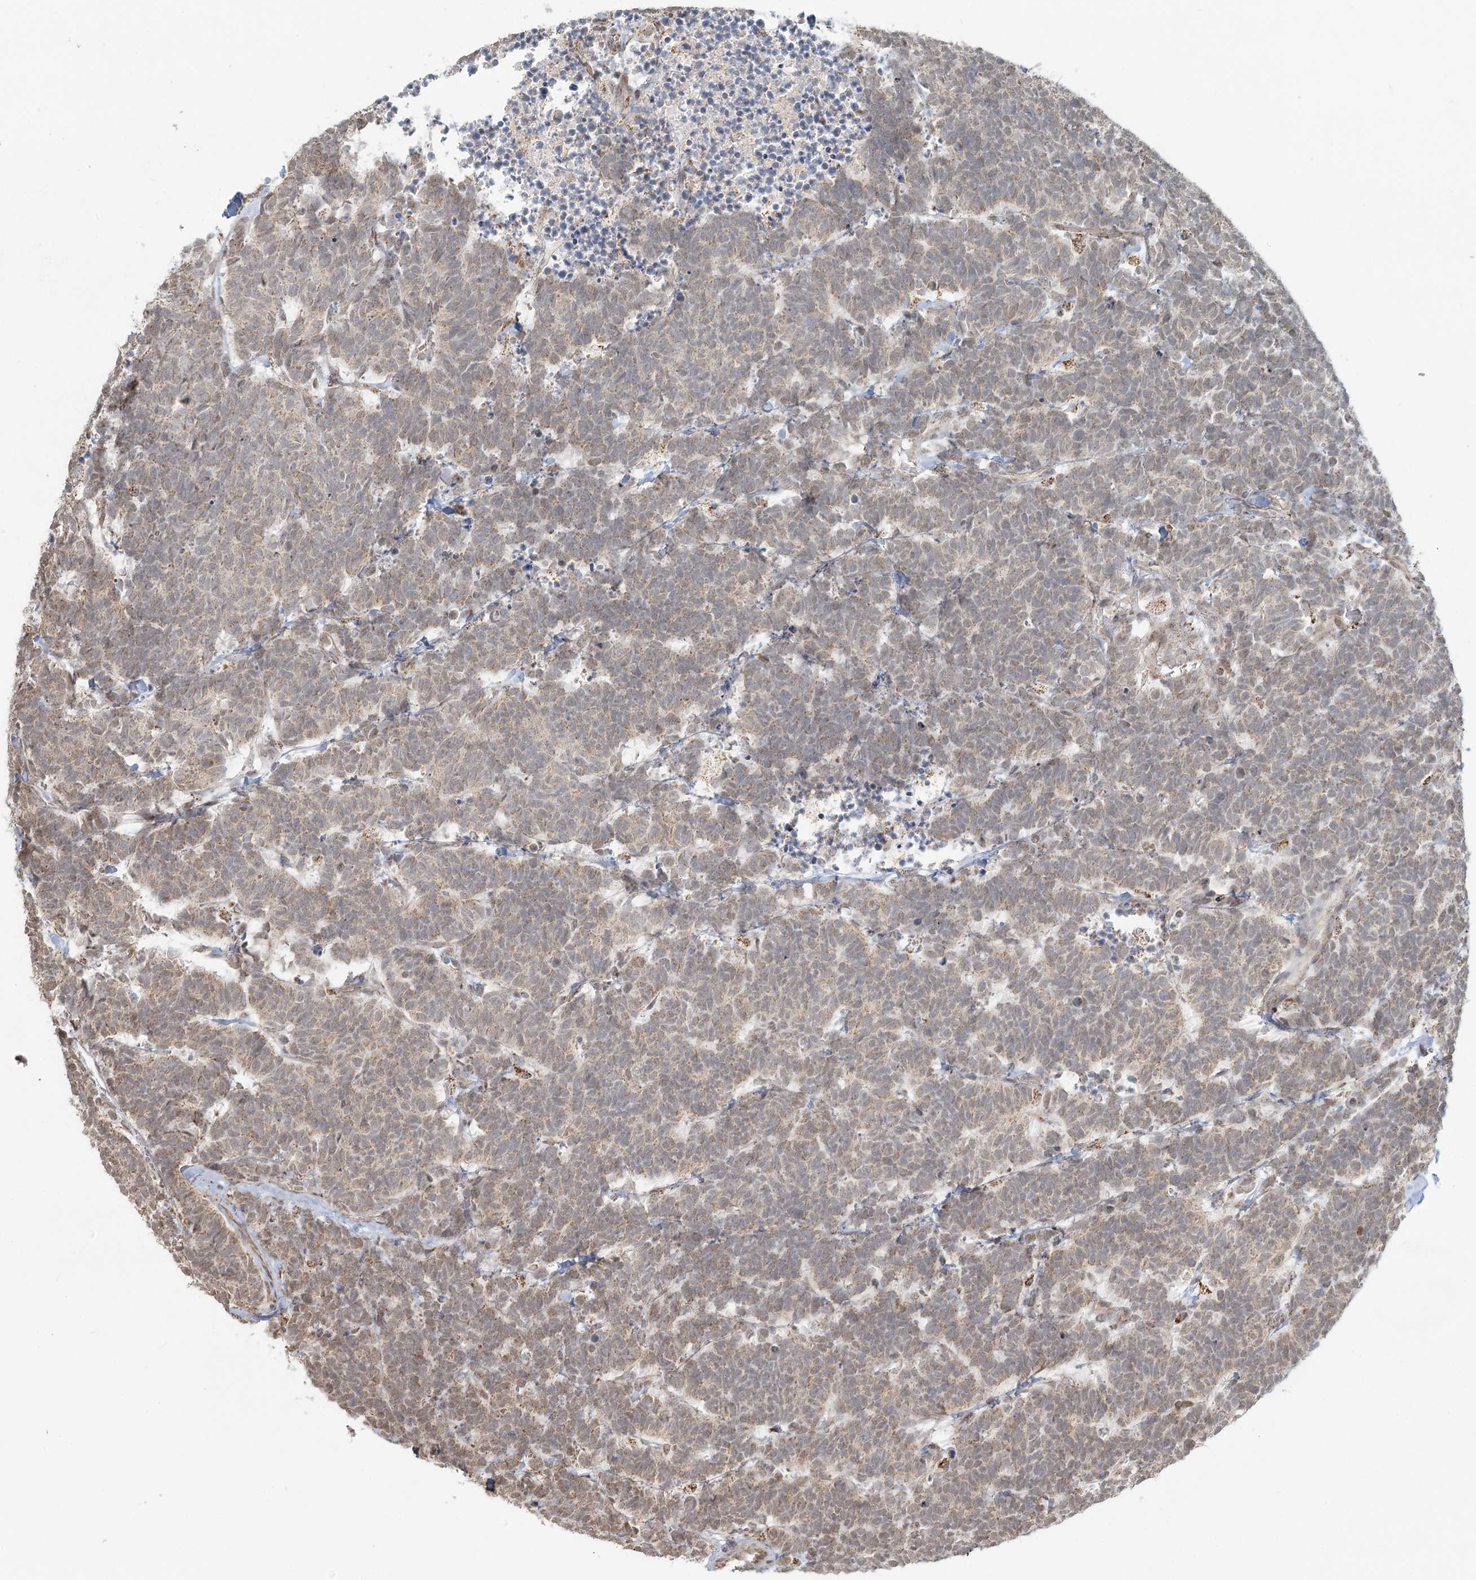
{"staining": {"intensity": "weak", "quantity": ">75%", "location": "cytoplasmic/membranous"}, "tissue": "carcinoid", "cell_type": "Tumor cells", "image_type": "cancer", "snomed": [{"axis": "morphology", "description": "Carcinoma, NOS"}, {"axis": "morphology", "description": "Carcinoid, malignant, NOS"}, {"axis": "topography", "description": "Urinary bladder"}], "caption": "Carcinoma was stained to show a protein in brown. There is low levels of weak cytoplasmic/membranous staining in approximately >75% of tumor cells.", "gene": "LACTB", "patient": {"sex": "male", "age": 57}}